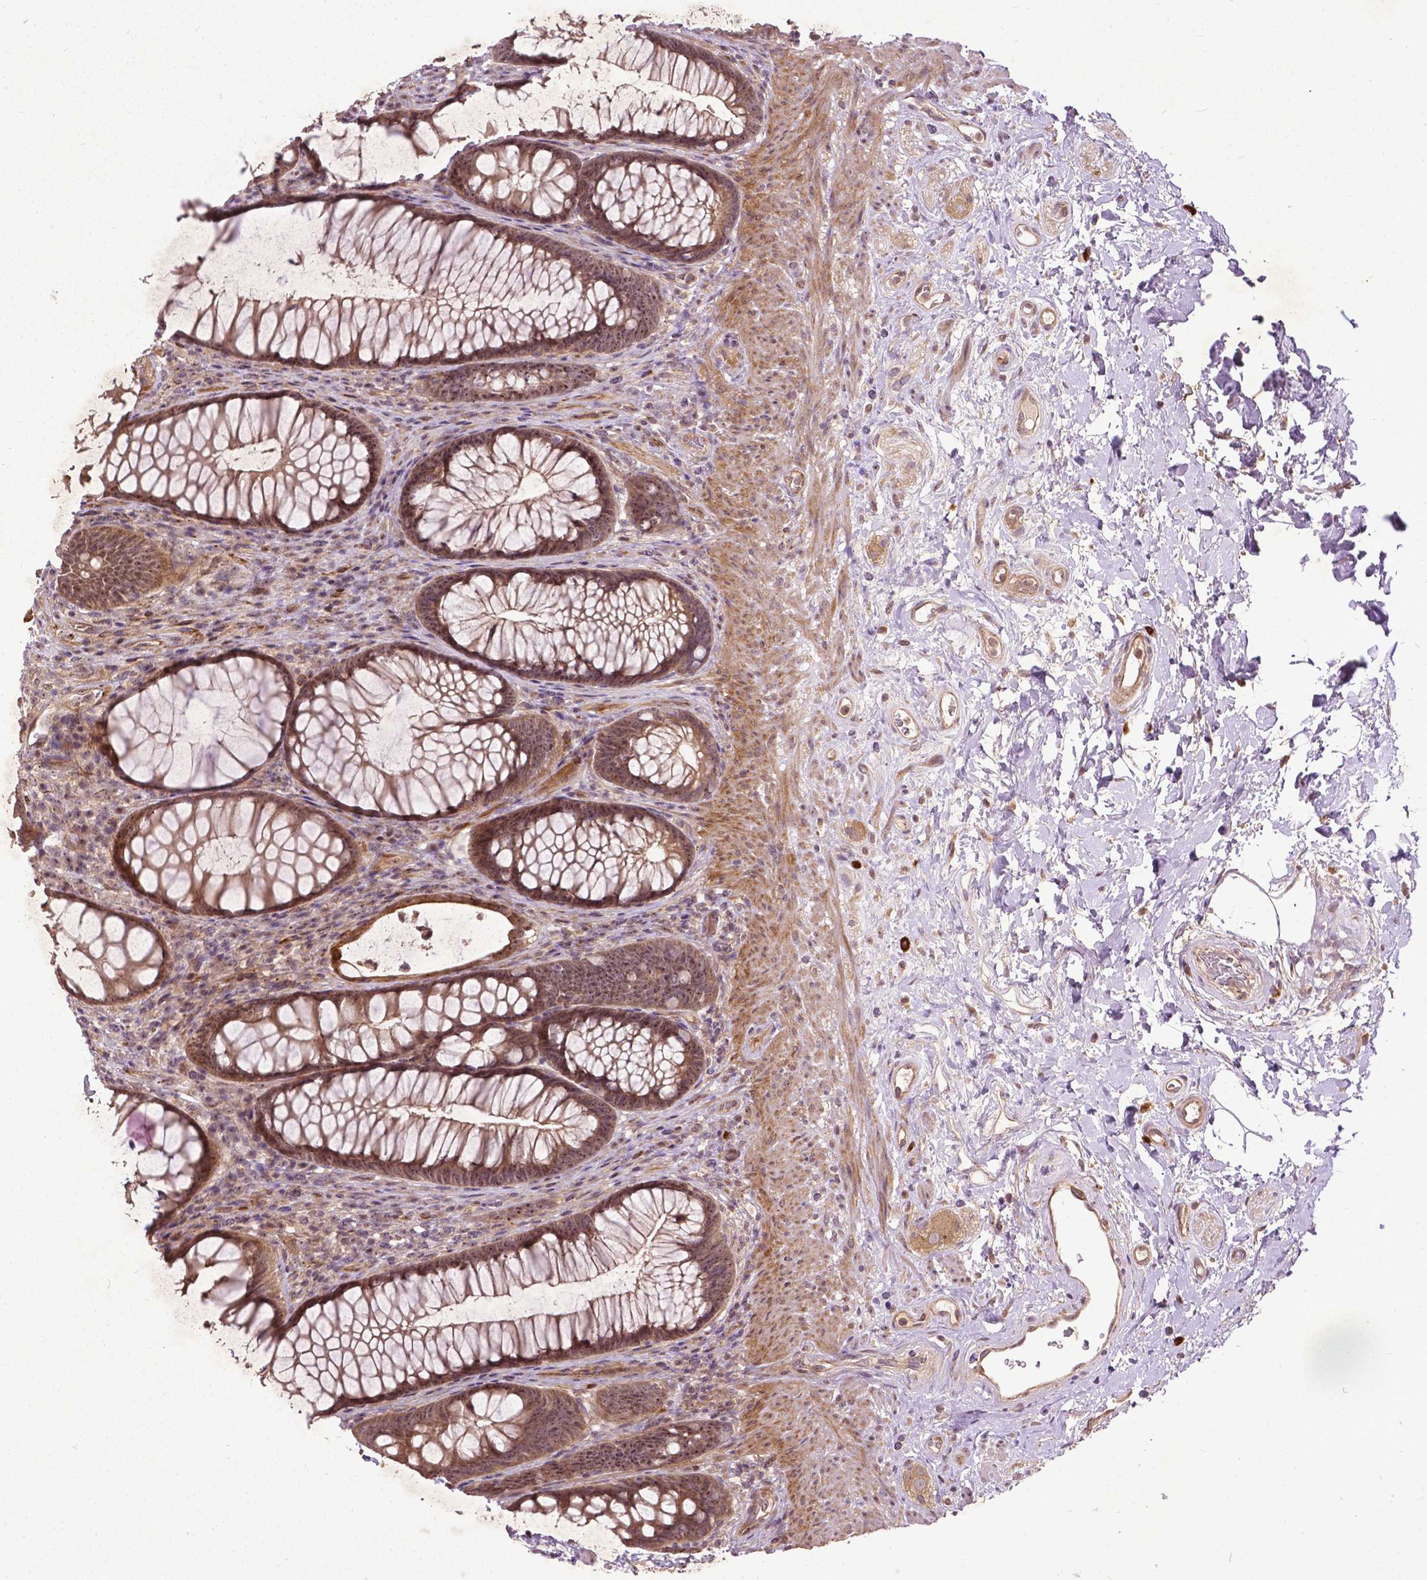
{"staining": {"intensity": "moderate", "quantity": ">75%", "location": "cytoplasmic/membranous,nuclear"}, "tissue": "rectum", "cell_type": "Glandular cells", "image_type": "normal", "snomed": [{"axis": "morphology", "description": "Normal tissue, NOS"}, {"axis": "topography", "description": "Smooth muscle"}, {"axis": "topography", "description": "Rectum"}], "caption": "An immunohistochemistry image of unremarkable tissue is shown. Protein staining in brown shows moderate cytoplasmic/membranous,nuclear positivity in rectum within glandular cells.", "gene": "PARP3", "patient": {"sex": "male", "age": 53}}